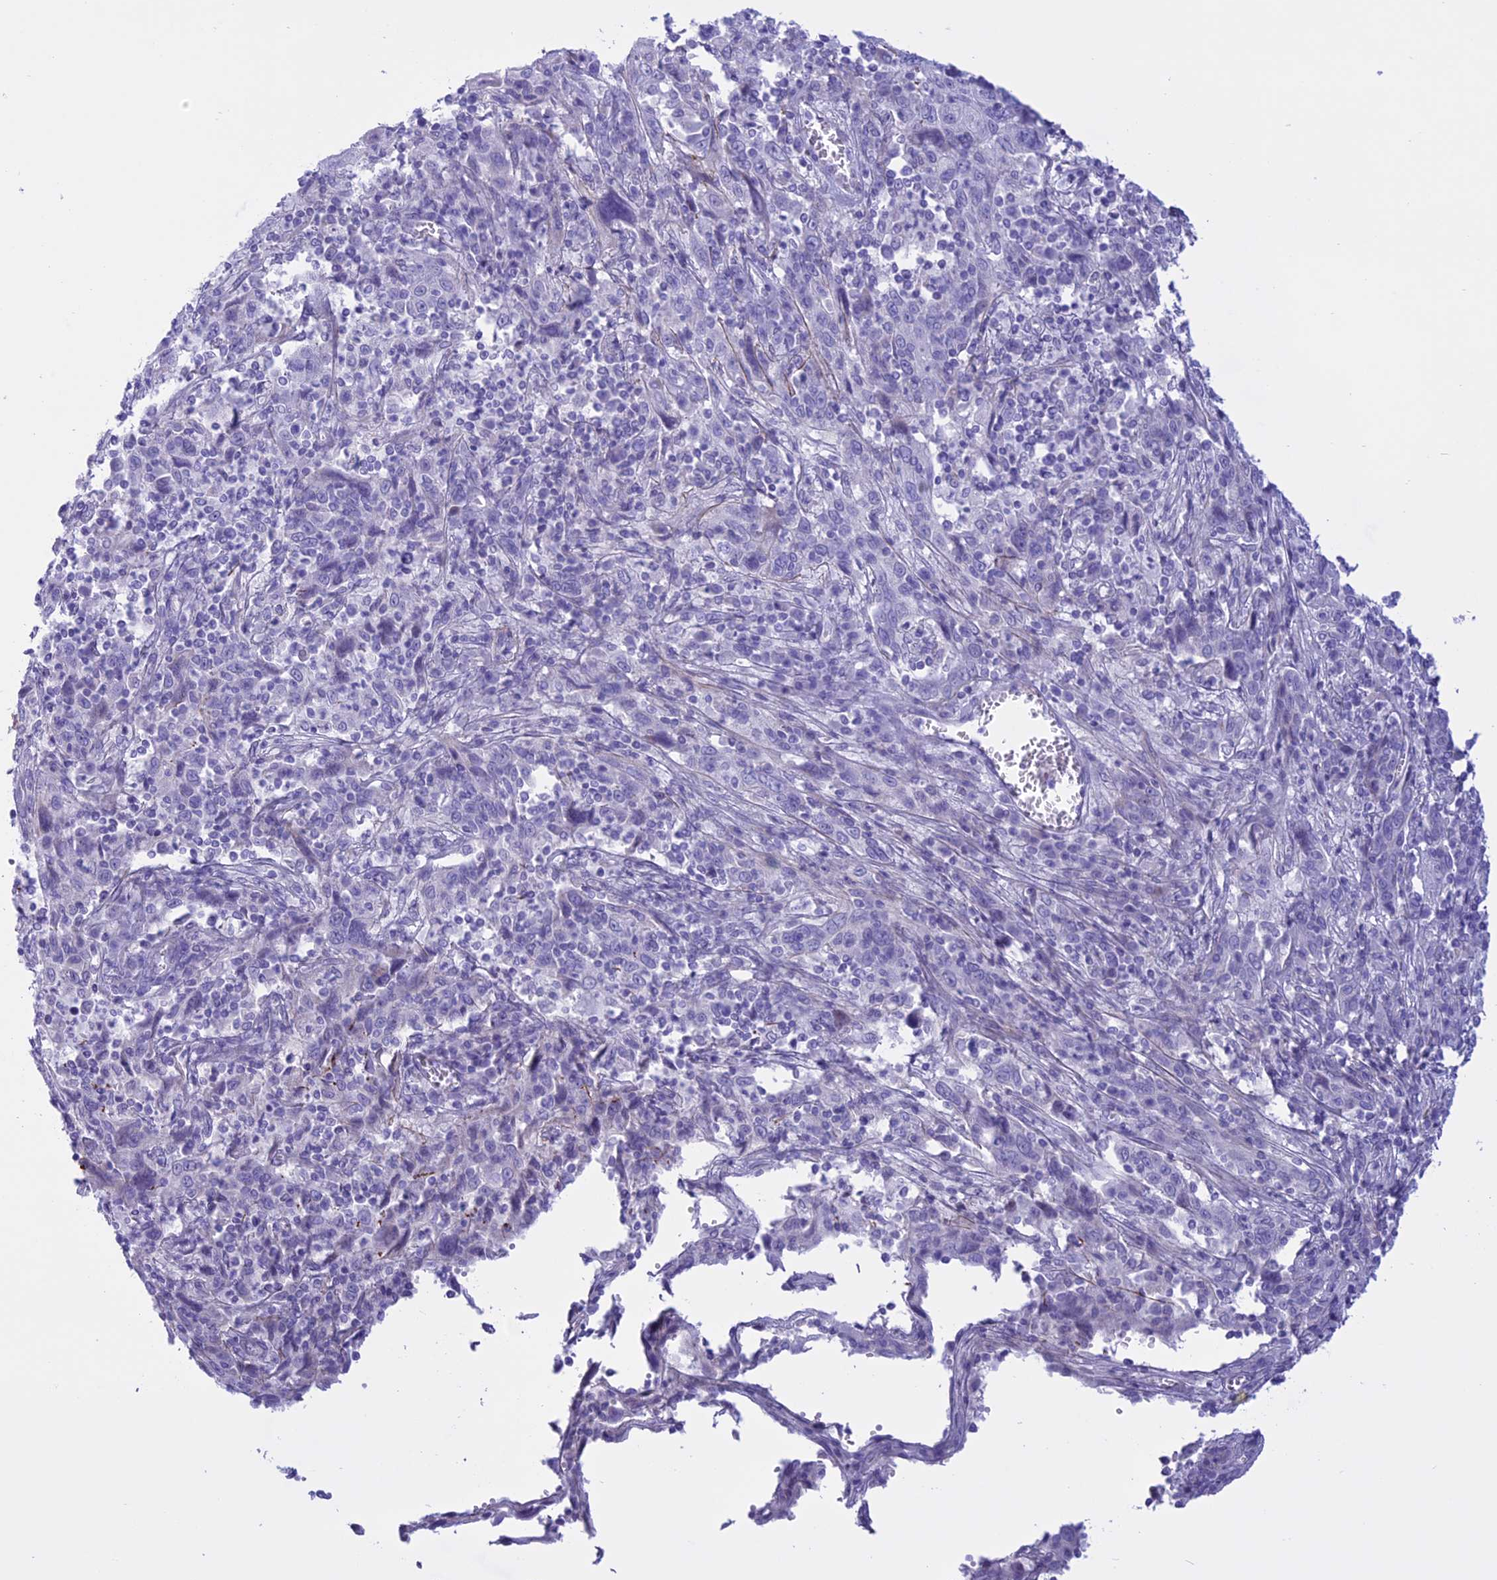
{"staining": {"intensity": "negative", "quantity": "none", "location": "none"}, "tissue": "cervical cancer", "cell_type": "Tumor cells", "image_type": "cancer", "snomed": [{"axis": "morphology", "description": "Squamous cell carcinoma, NOS"}, {"axis": "topography", "description": "Cervix"}], "caption": "IHC of cervical squamous cell carcinoma reveals no positivity in tumor cells.", "gene": "SPHKAP", "patient": {"sex": "female", "age": 46}}